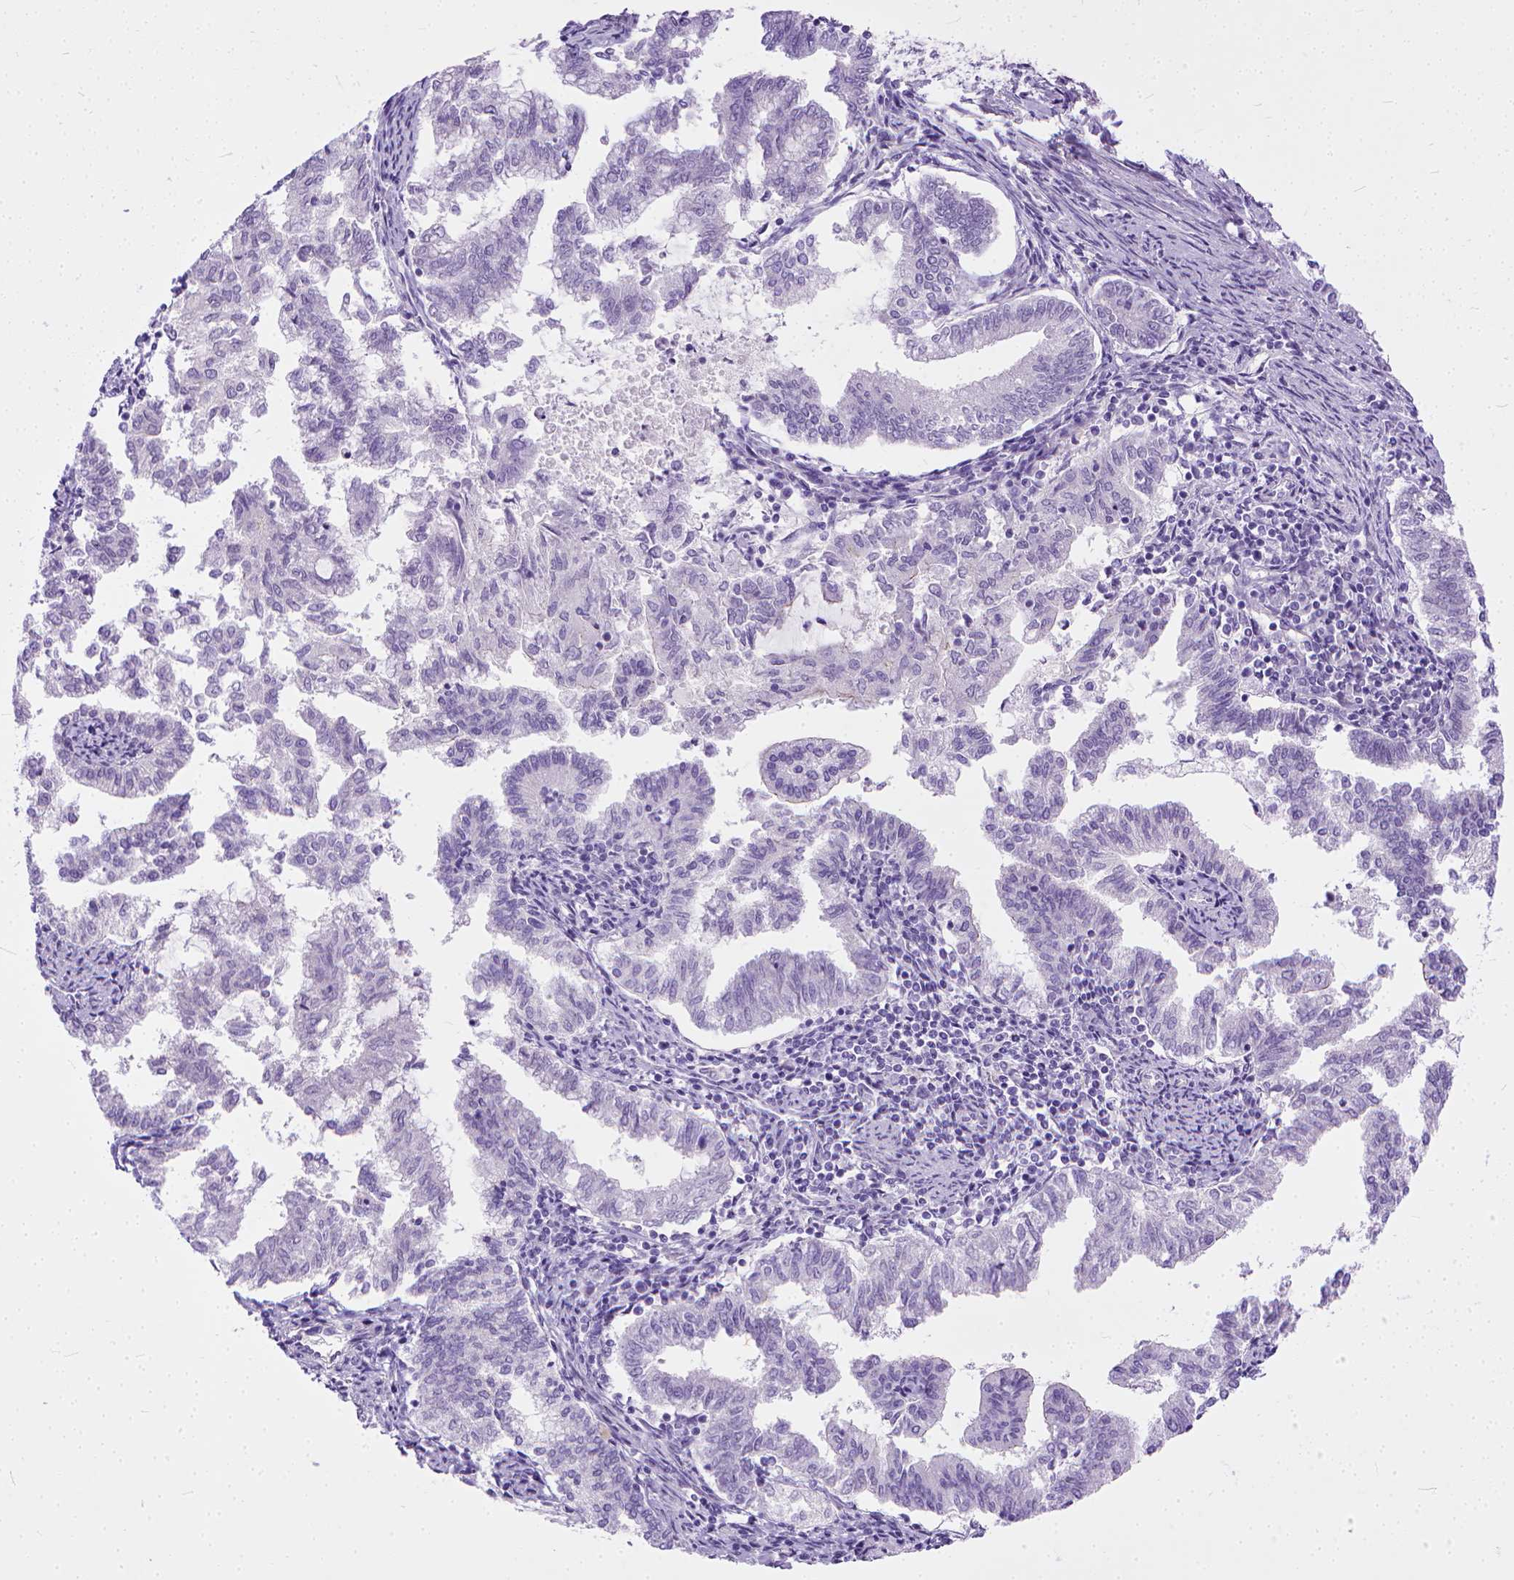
{"staining": {"intensity": "negative", "quantity": "none", "location": "none"}, "tissue": "endometrial cancer", "cell_type": "Tumor cells", "image_type": "cancer", "snomed": [{"axis": "morphology", "description": "Adenocarcinoma, NOS"}, {"axis": "topography", "description": "Endometrium"}], "caption": "Tumor cells are negative for brown protein staining in adenocarcinoma (endometrial).", "gene": "ADGRF1", "patient": {"sex": "female", "age": 79}}